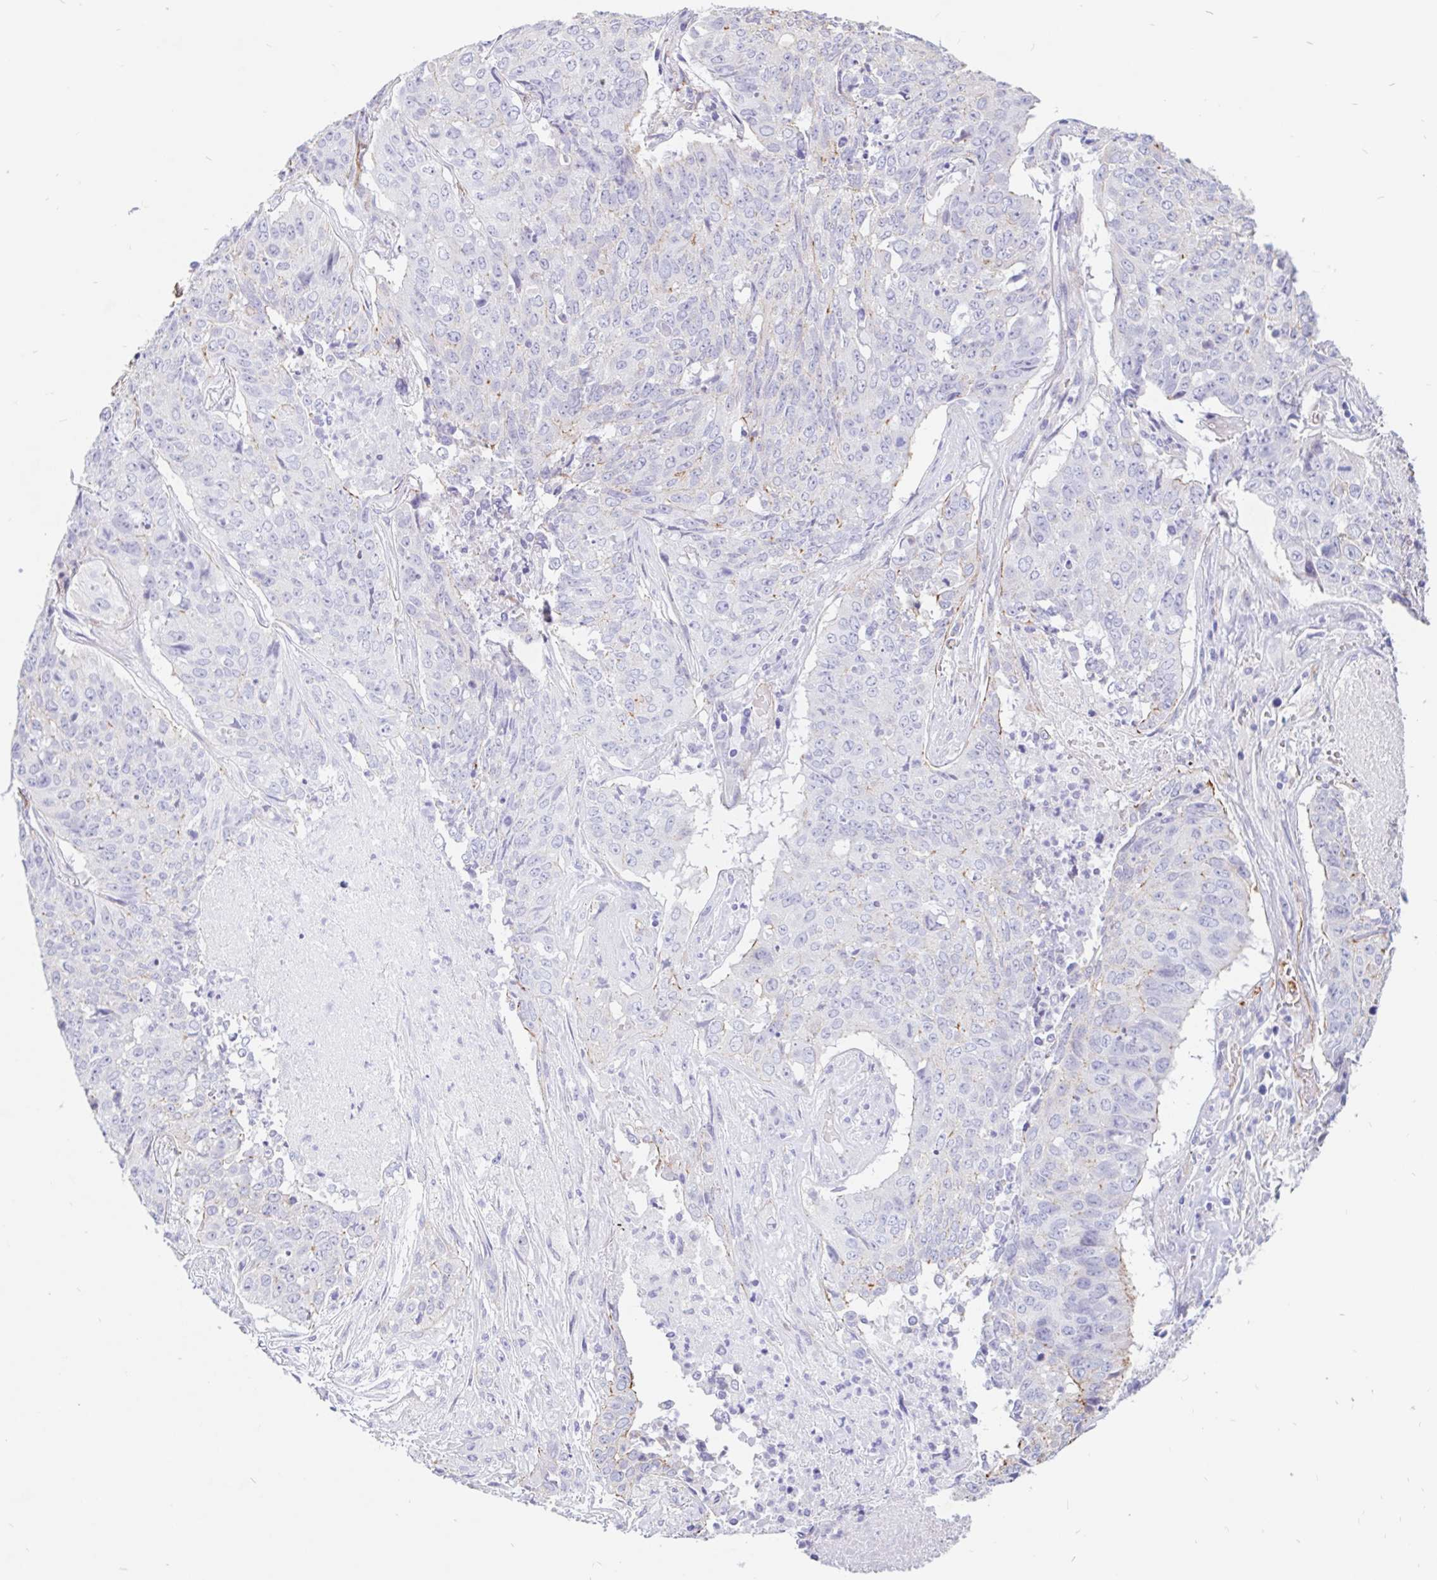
{"staining": {"intensity": "negative", "quantity": "none", "location": "none"}, "tissue": "lung cancer", "cell_type": "Tumor cells", "image_type": "cancer", "snomed": [{"axis": "morphology", "description": "Normal tissue, NOS"}, {"axis": "morphology", "description": "Squamous cell carcinoma, NOS"}, {"axis": "topography", "description": "Bronchus"}, {"axis": "topography", "description": "Lung"}], "caption": "The photomicrograph shows no staining of tumor cells in lung cancer (squamous cell carcinoma).", "gene": "LIMCH1", "patient": {"sex": "male", "age": 64}}